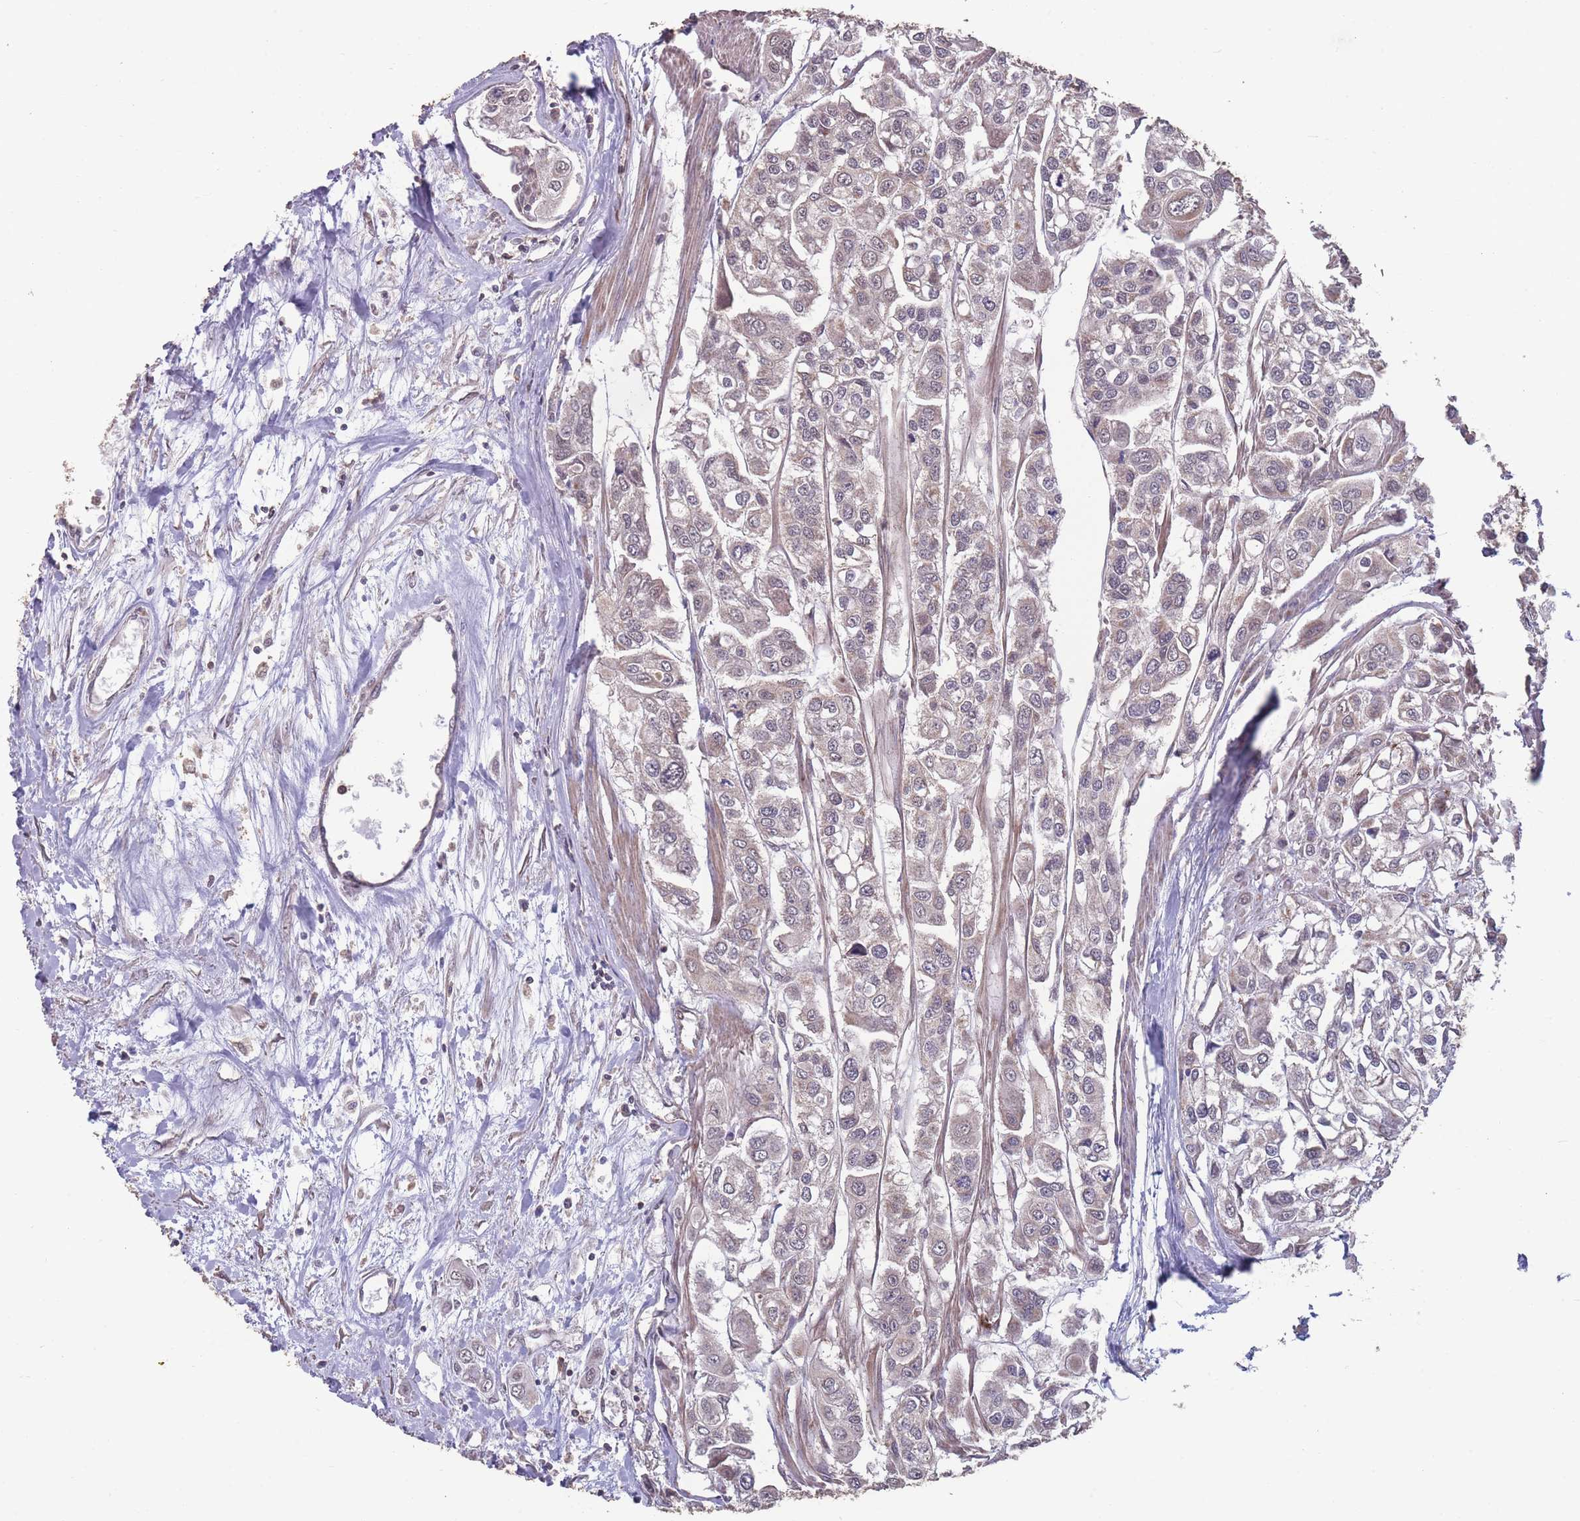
{"staining": {"intensity": "negative", "quantity": "none", "location": "none"}, "tissue": "urothelial cancer", "cell_type": "Tumor cells", "image_type": "cancer", "snomed": [{"axis": "morphology", "description": "Urothelial carcinoma, High grade"}, {"axis": "topography", "description": "Urinary bladder"}], "caption": "This image is of high-grade urothelial carcinoma stained with immunohistochemistry (IHC) to label a protein in brown with the nuclei are counter-stained blue. There is no expression in tumor cells.", "gene": "NUDT21", "patient": {"sex": "male", "age": 67}}